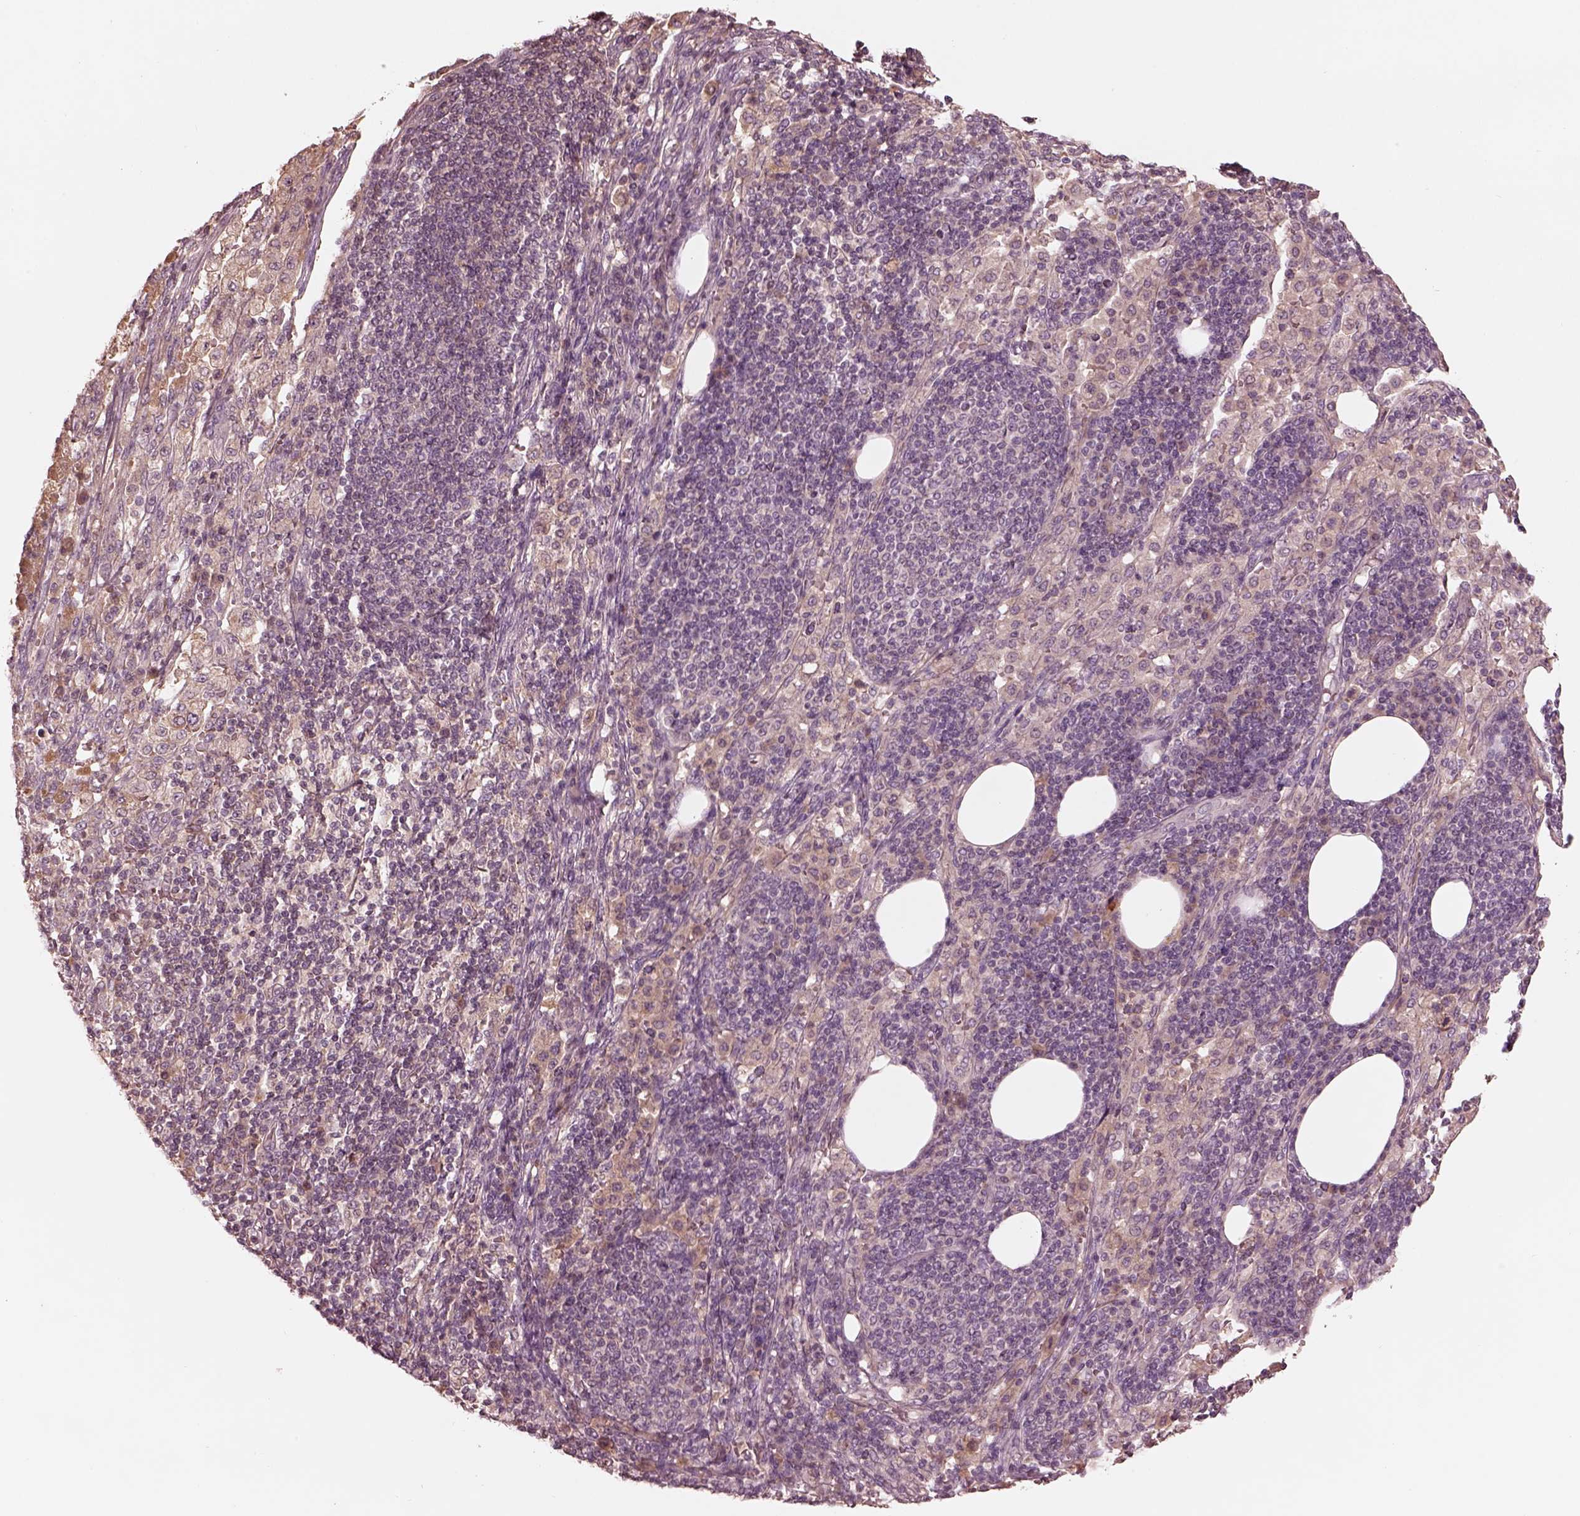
{"staining": {"intensity": "negative", "quantity": "none", "location": "none"}, "tissue": "pancreatic cancer", "cell_type": "Tumor cells", "image_type": "cancer", "snomed": [{"axis": "morphology", "description": "Adenocarcinoma, NOS"}, {"axis": "topography", "description": "Pancreas"}], "caption": "A high-resolution photomicrograph shows immunohistochemistry staining of pancreatic cancer (adenocarcinoma), which shows no significant positivity in tumor cells.", "gene": "TF", "patient": {"sex": "female", "age": 61}}